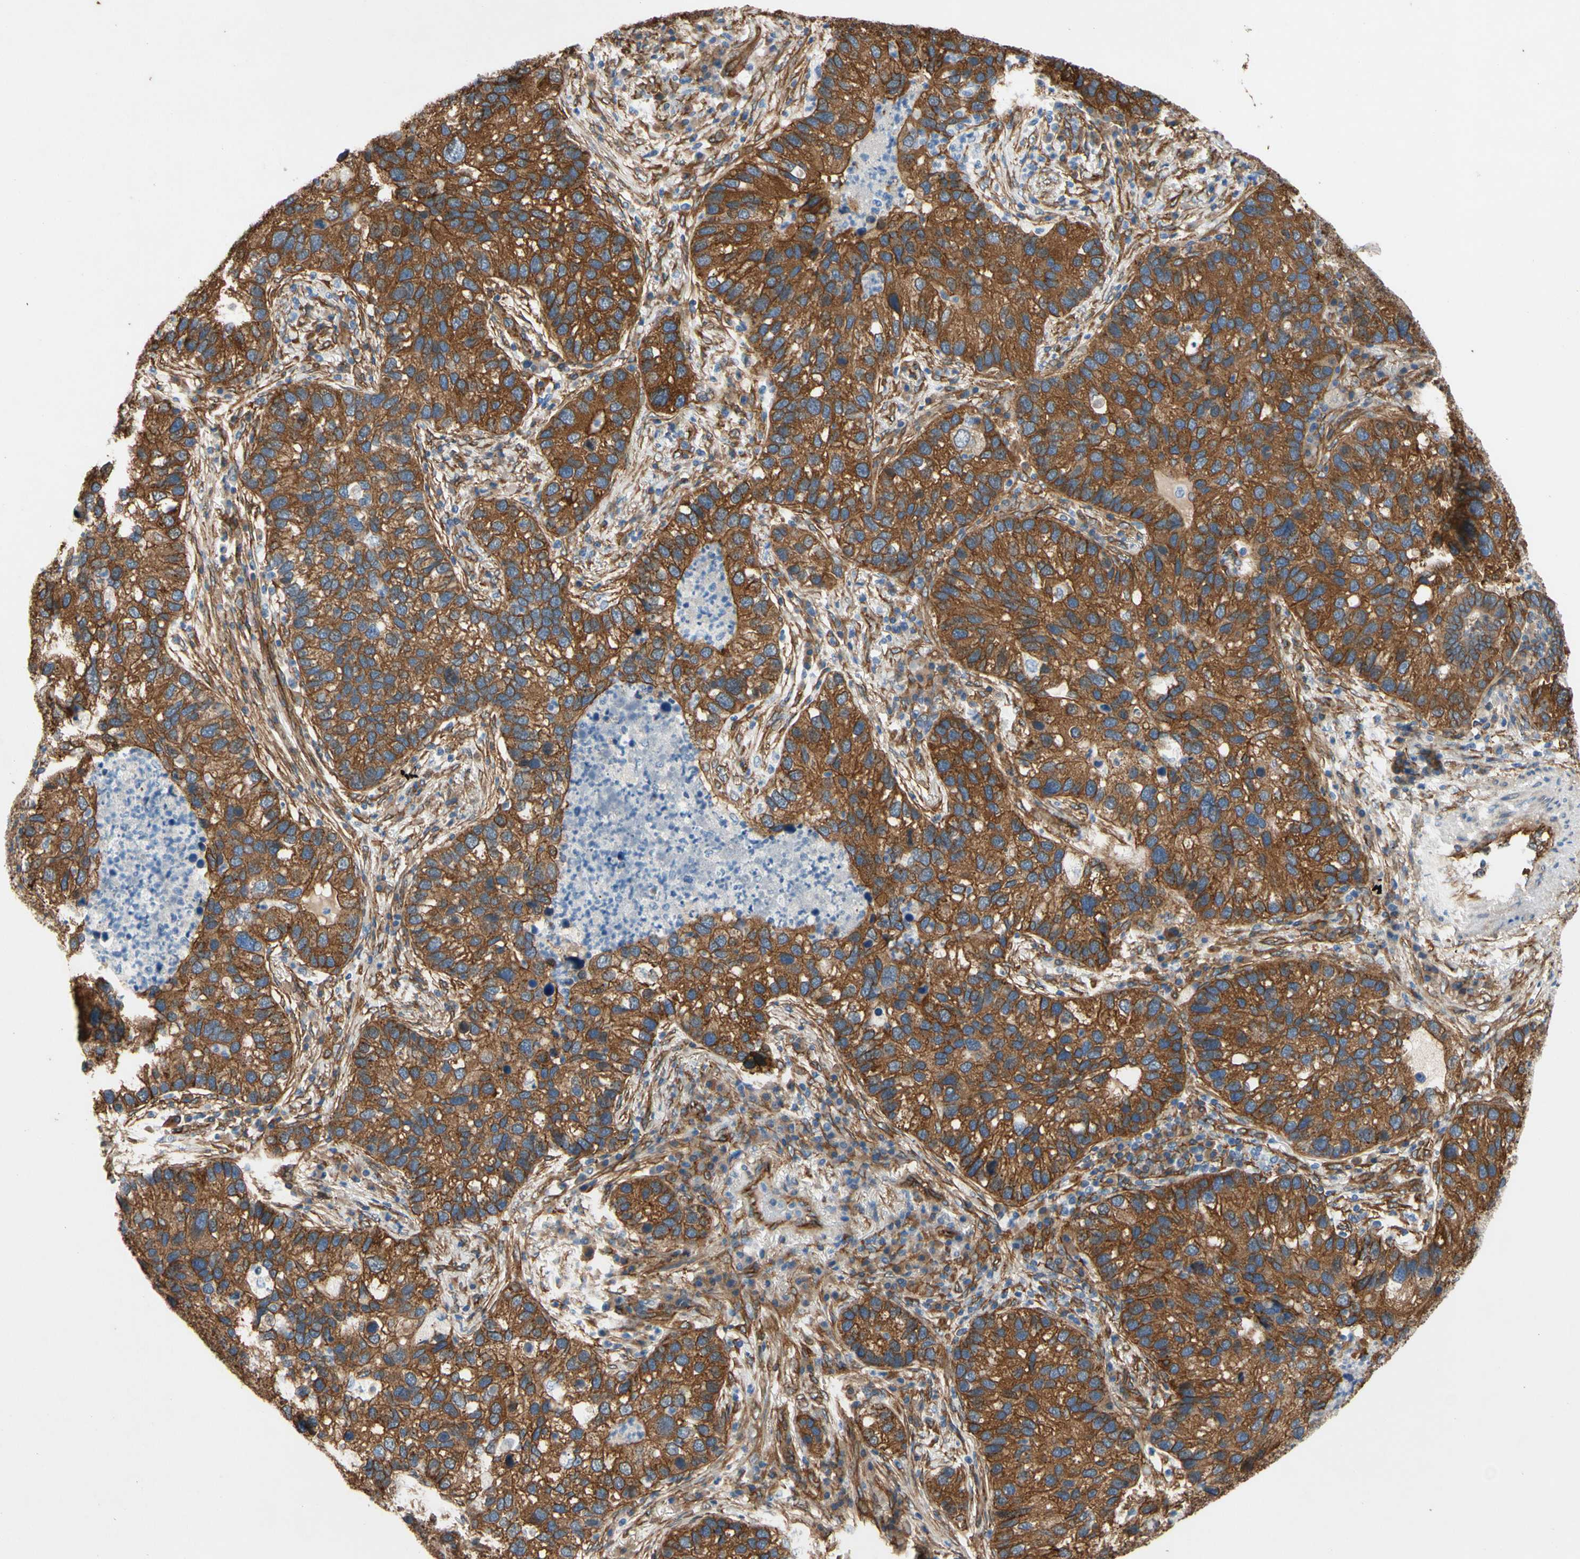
{"staining": {"intensity": "moderate", "quantity": ">75%", "location": "cytoplasmic/membranous"}, "tissue": "lung cancer", "cell_type": "Tumor cells", "image_type": "cancer", "snomed": [{"axis": "morphology", "description": "Normal tissue, NOS"}, {"axis": "morphology", "description": "Adenocarcinoma, NOS"}, {"axis": "topography", "description": "Bronchus"}, {"axis": "topography", "description": "Lung"}], "caption": "Lung cancer (adenocarcinoma) was stained to show a protein in brown. There is medium levels of moderate cytoplasmic/membranous staining in approximately >75% of tumor cells. The staining is performed using DAB (3,3'-diaminobenzidine) brown chromogen to label protein expression. The nuclei are counter-stained blue using hematoxylin.", "gene": "CTTNBP2", "patient": {"sex": "male", "age": 54}}